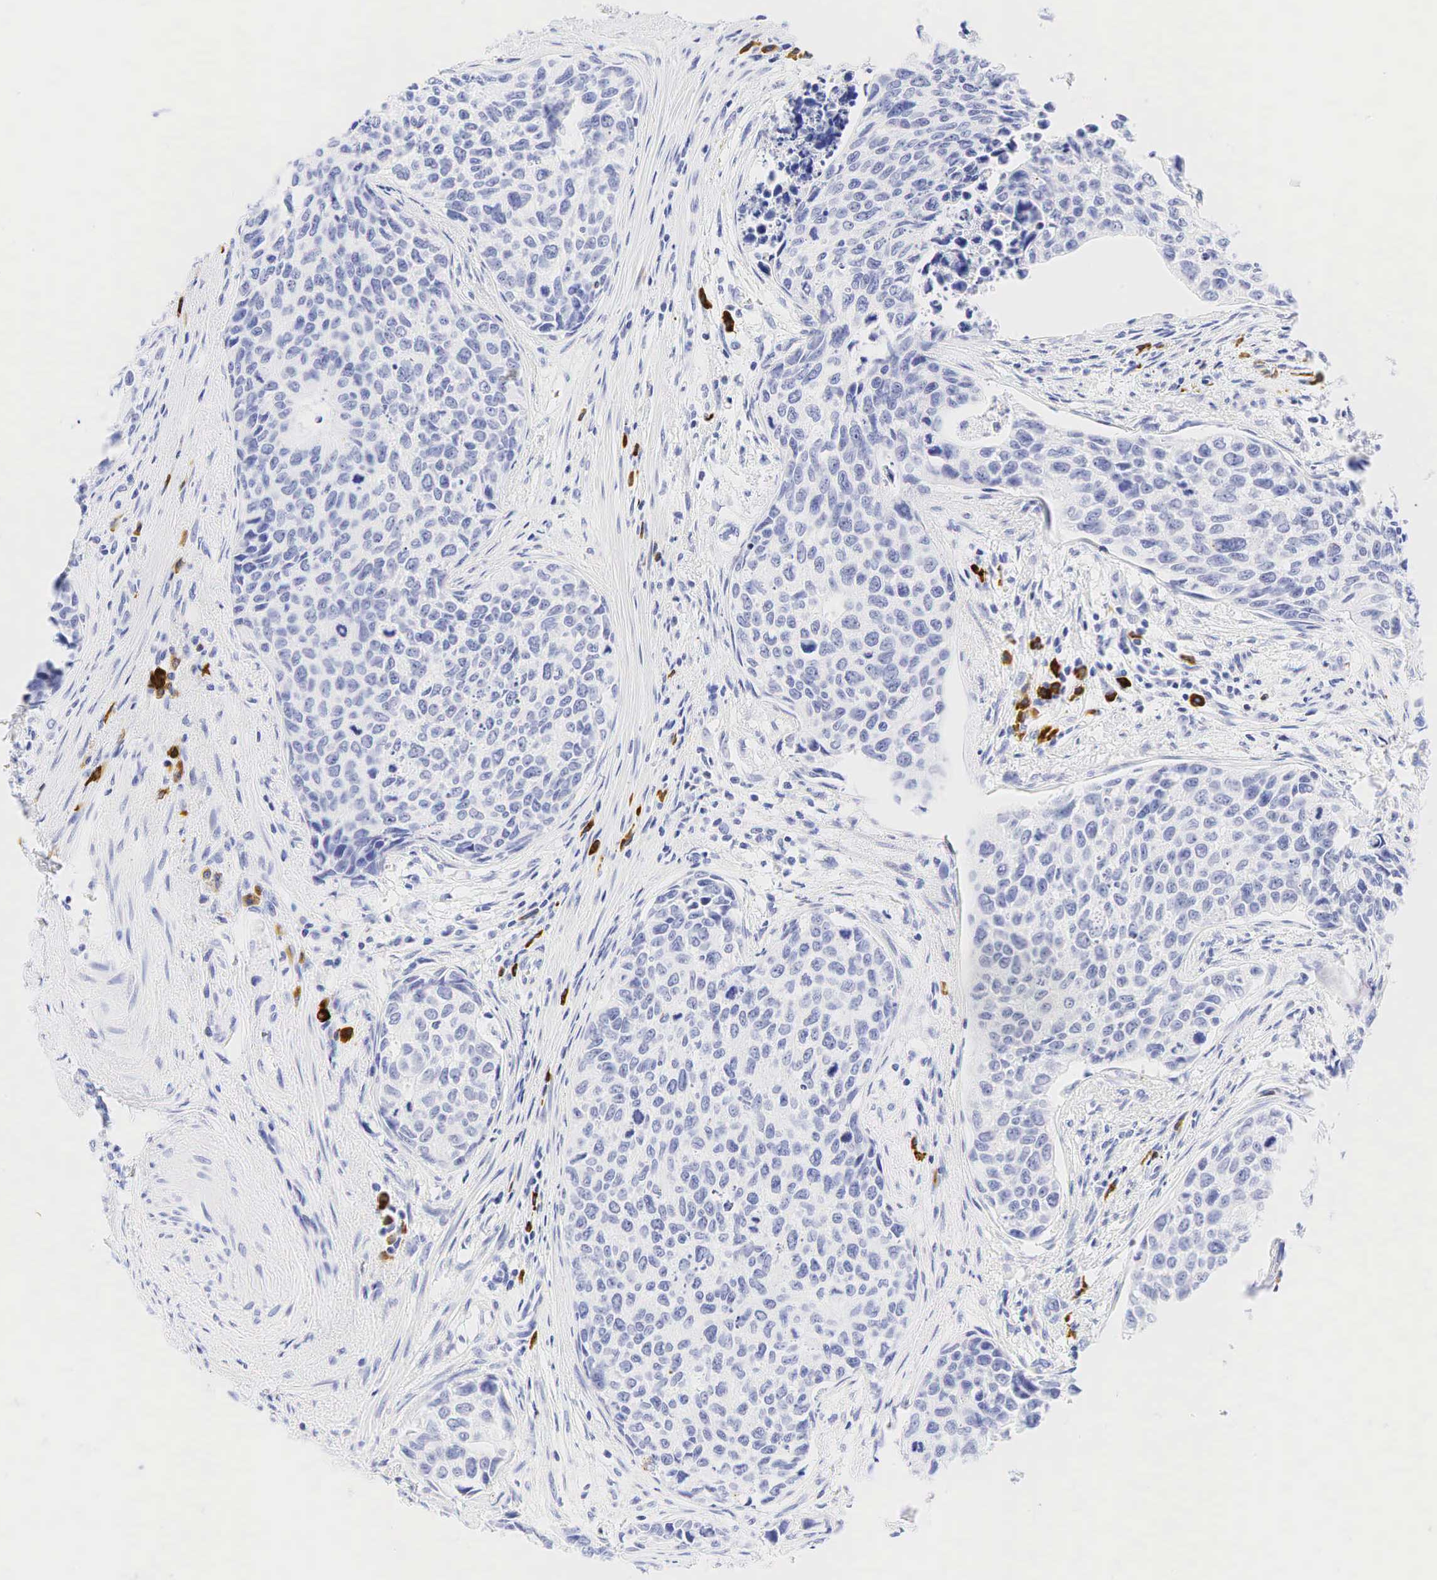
{"staining": {"intensity": "negative", "quantity": "none", "location": "none"}, "tissue": "urothelial cancer", "cell_type": "Tumor cells", "image_type": "cancer", "snomed": [{"axis": "morphology", "description": "Urothelial carcinoma, High grade"}, {"axis": "topography", "description": "Urinary bladder"}], "caption": "Tumor cells are negative for protein expression in human urothelial carcinoma (high-grade). The staining was performed using DAB to visualize the protein expression in brown, while the nuclei were stained in blue with hematoxylin (Magnification: 20x).", "gene": "CD79A", "patient": {"sex": "male", "age": 81}}